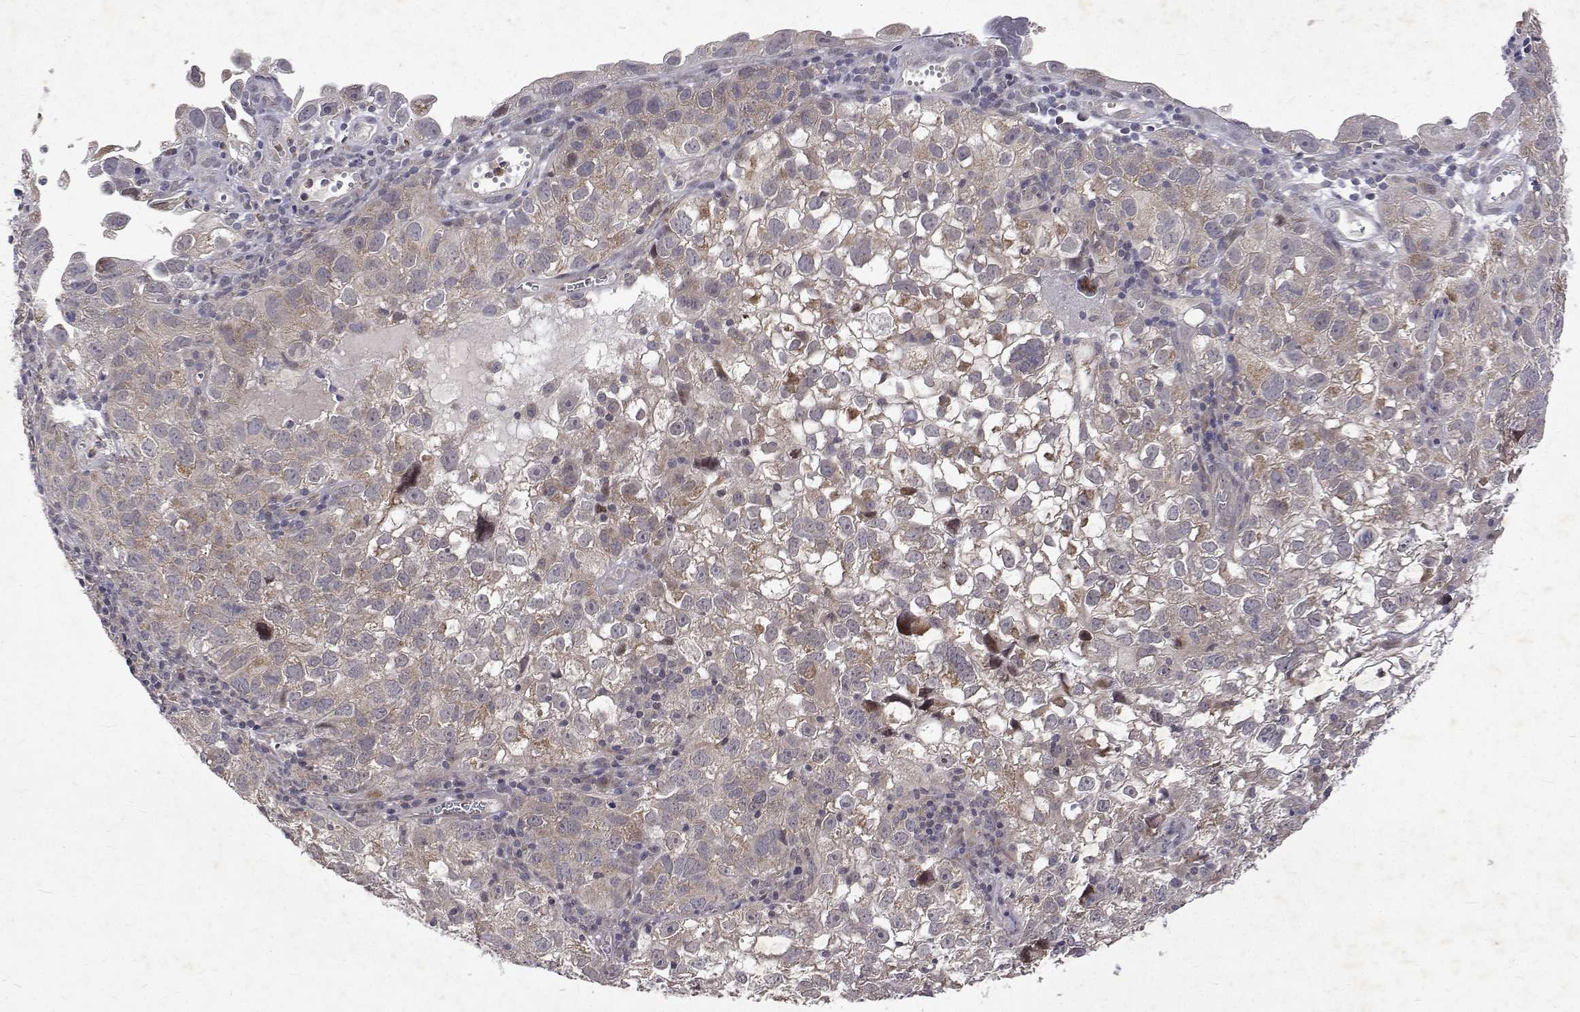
{"staining": {"intensity": "weak", "quantity": "<25%", "location": "cytoplasmic/membranous"}, "tissue": "cervical cancer", "cell_type": "Tumor cells", "image_type": "cancer", "snomed": [{"axis": "morphology", "description": "Squamous cell carcinoma, NOS"}, {"axis": "topography", "description": "Cervix"}], "caption": "Immunohistochemistry (IHC) photomicrograph of human cervical cancer (squamous cell carcinoma) stained for a protein (brown), which reveals no expression in tumor cells.", "gene": "ALKBH8", "patient": {"sex": "female", "age": 55}}